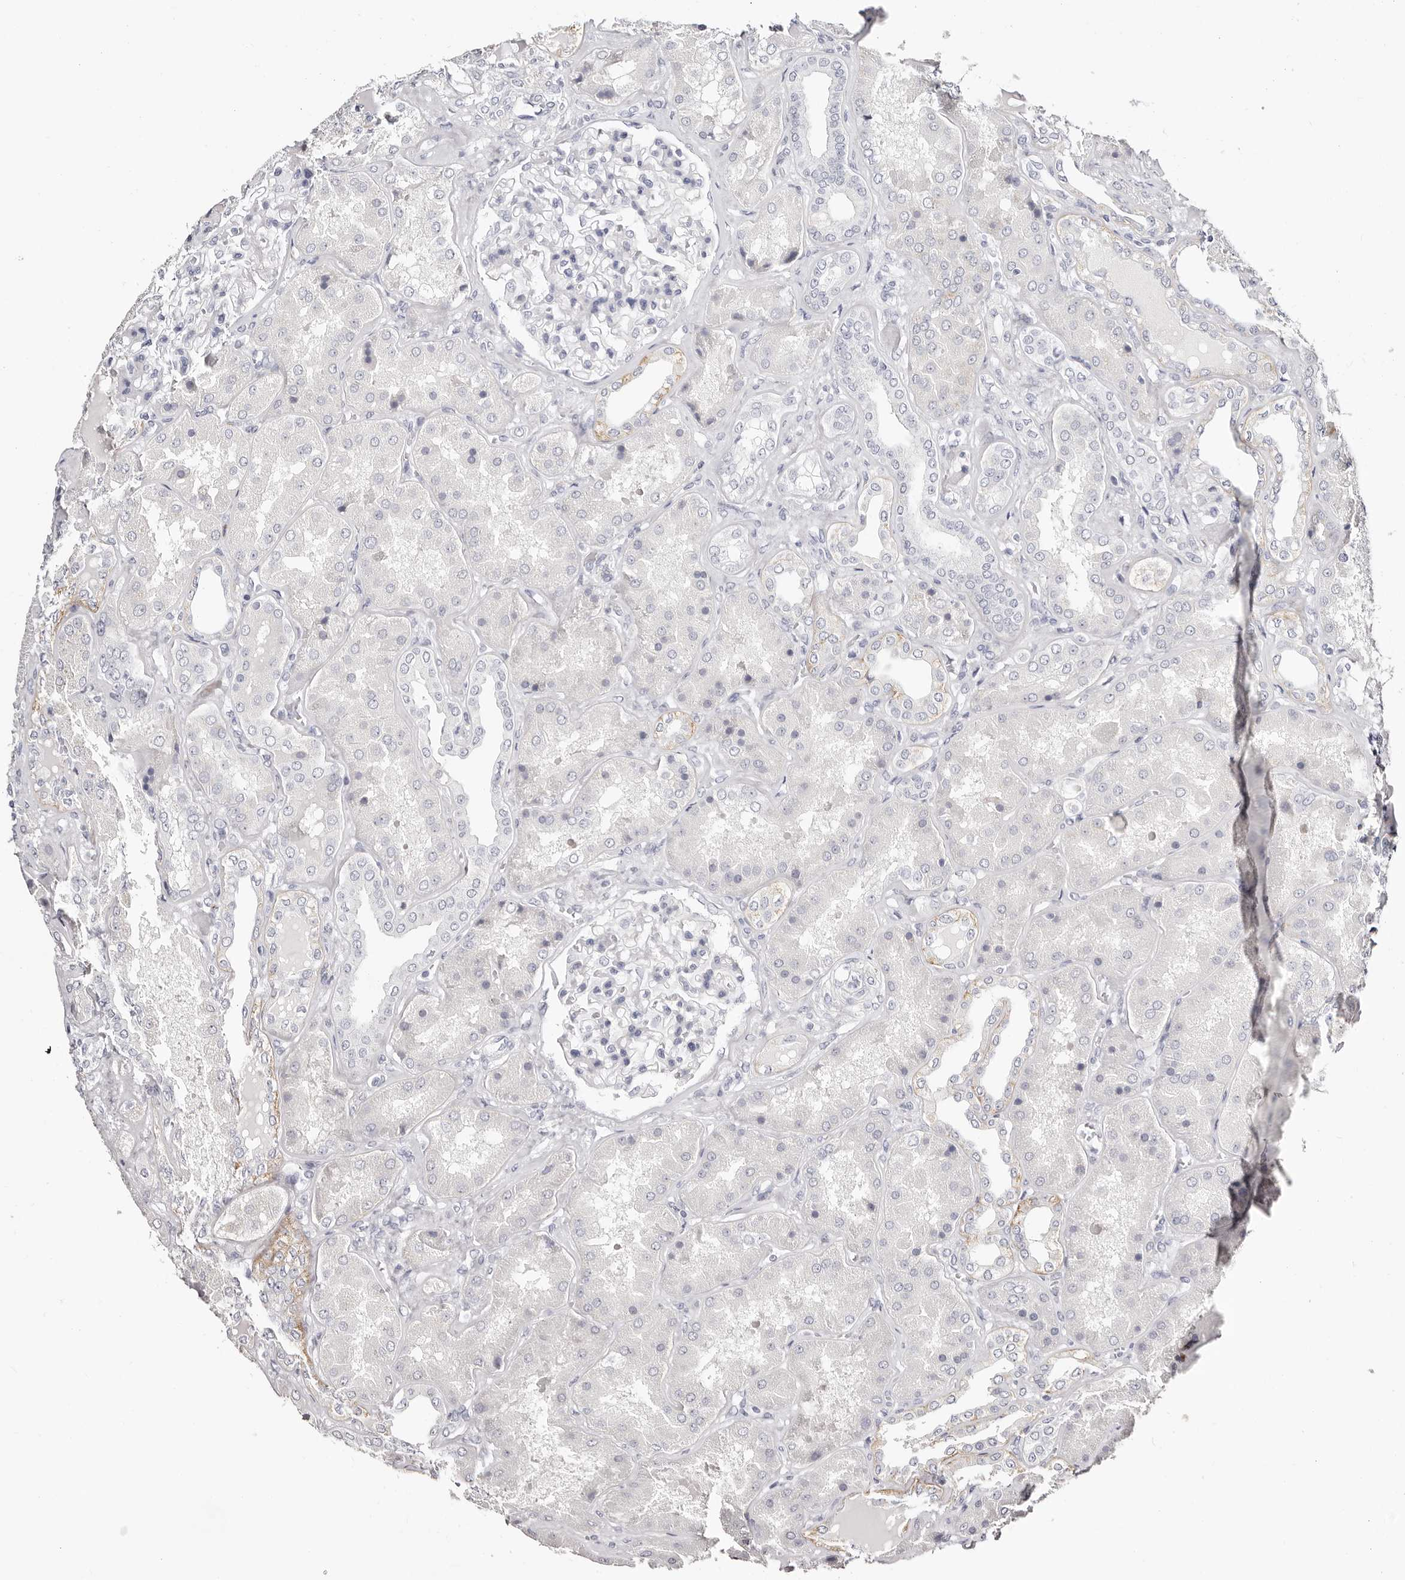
{"staining": {"intensity": "negative", "quantity": "none", "location": "none"}, "tissue": "kidney", "cell_type": "Cells in glomeruli", "image_type": "normal", "snomed": [{"axis": "morphology", "description": "Normal tissue, NOS"}, {"axis": "topography", "description": "Kidney"}], "caption": "There is no significant staining in cells in glomeruli of kidney. The staining is performed using DAB brown chromogen with nuclei counter-stained in using hematoxylin.", "gene": "AKNAD1", "patient": {"sex": "female", "age": 56}}